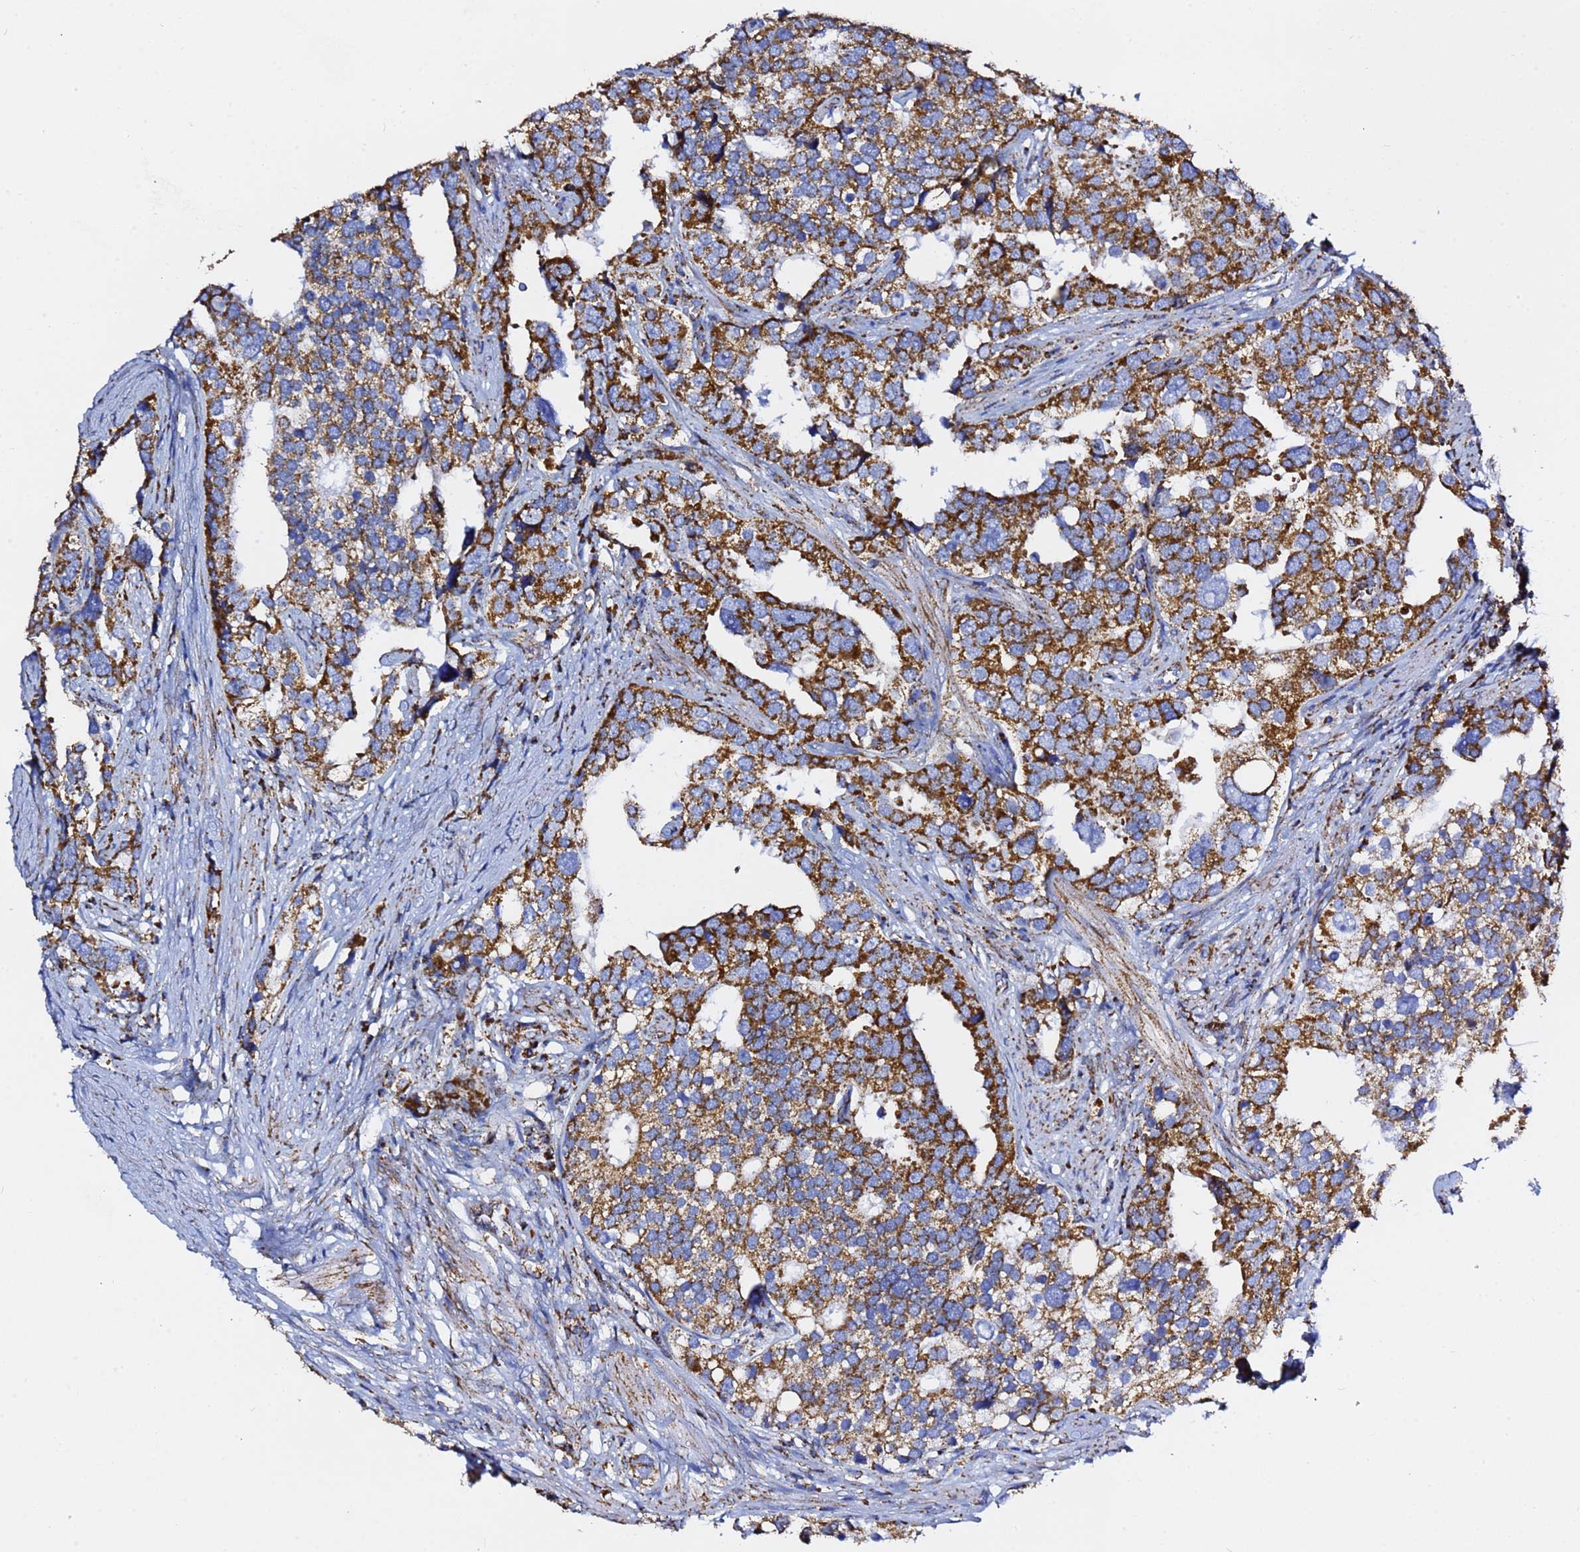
{"staining": {"intensity": "strong", "quantity": ">75%", "location": "cytoplasmic/membranous"}, "tissue": "prostate cancer", "cell_type": "Tumor cells", "image_type": "cancer", "snomed": [{"axis": "morphology", "description": "Adenocarcinoma, High grade"}, {"axis": "topography", "description": "Prostate"}], "caption": "Immunohistochemical staining of prostate high-grade adenocarcinoma reveals strong cytoplasmic/membranous protein staining in about >75% of tumor cells. (DAB (3,3'-diaminobenzidine) = brown stain, brightfield microscopy at high magnification).", "gene": "PHB2", "patient": {"sex": "male", "age": 71}}